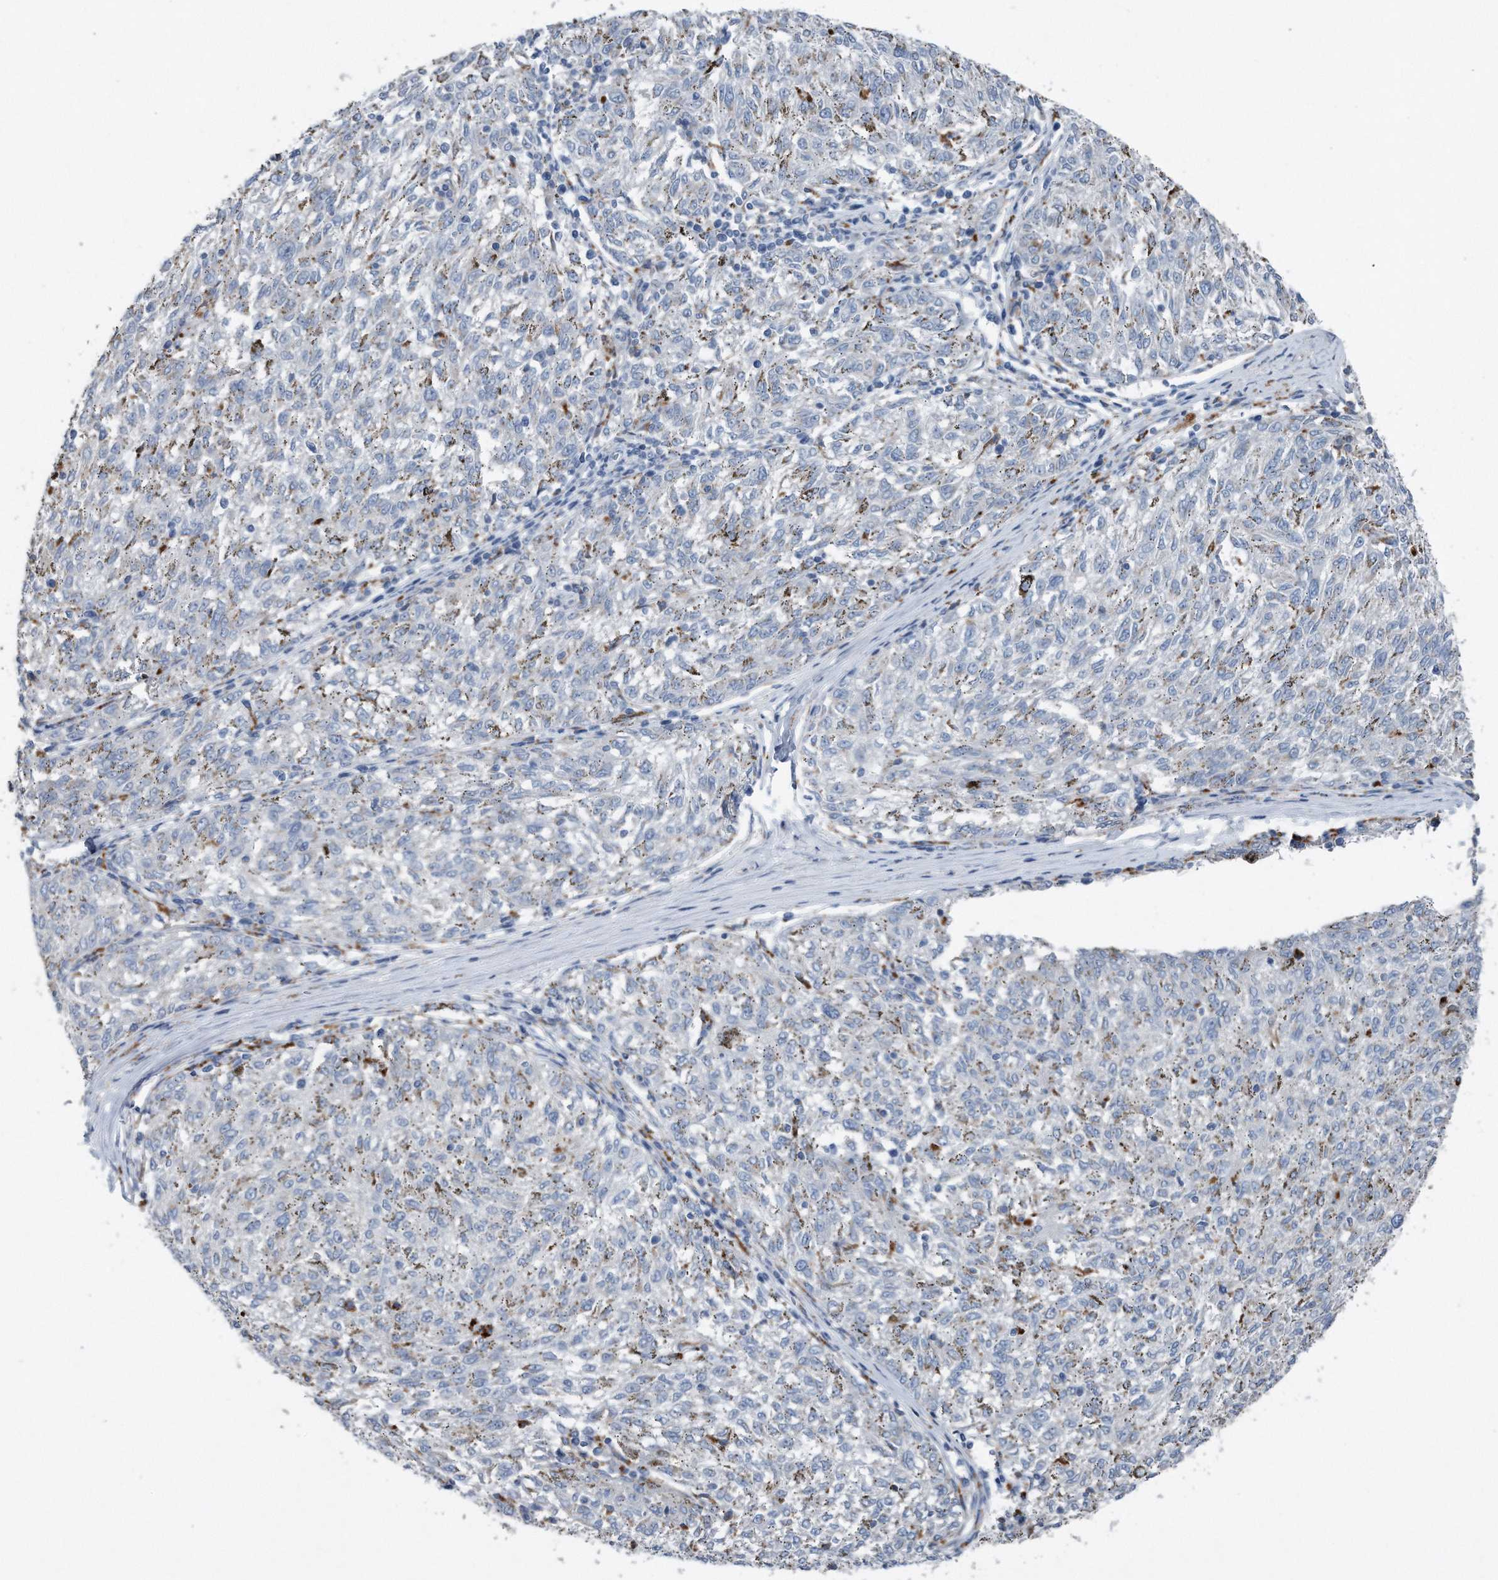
{"staining": {"intensity": "negative", "quantity": "none", "location": "none"}, "tissue": "melanoma", "cell_type": "Tumor cells", "image_type": "cancer", "snomed": [{"axis": "morphology", "description": "Malignant melanoma, NOS"}, {"axis": "topography", "description": "Skin"}], "caption": "Immunohistochemical staining of human melanoma exhibits no significant positivity in tumor cells.", "gene": "ZNF772", "patient": {"sex": "female", "age": 72}}